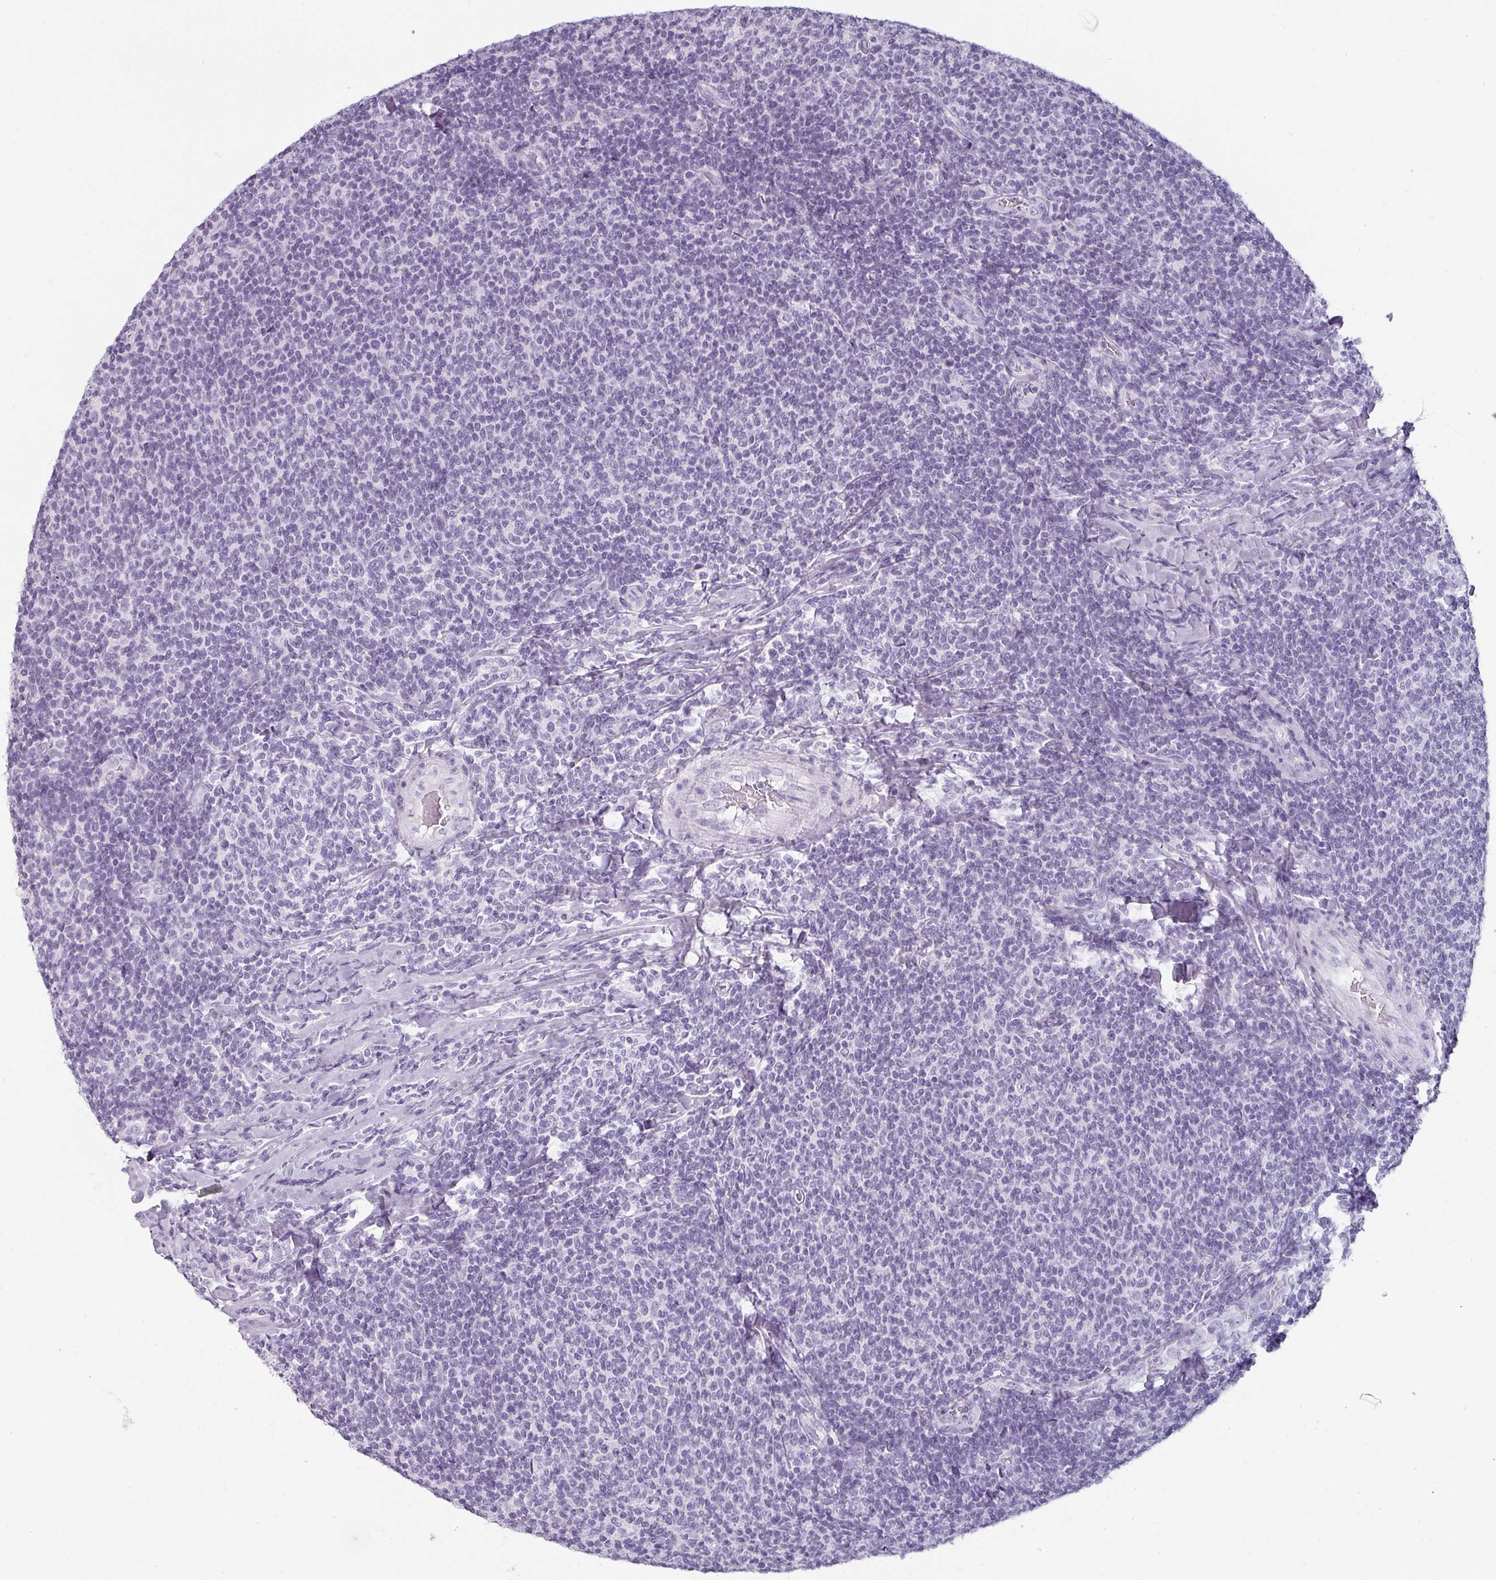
{"staining": {"intensity": "negative", "quantity": "none", "location": "none"}, "tissue": "lymphoma", "cell_type": "Tumor cells", "image_type": "cancer", "snomed": [{"axis": "morphology", "description": "Malignant lymphoma, non-Hodgkin's type, Low grade"}, {"axis": "topography", "description": "Lymph node"}], "caption": "The IHC micrograph has no significant positivity in tumor cells of lymphoma tissue.", "gene": "REG3G", "patient": {"sex": "male", "age": 52}}